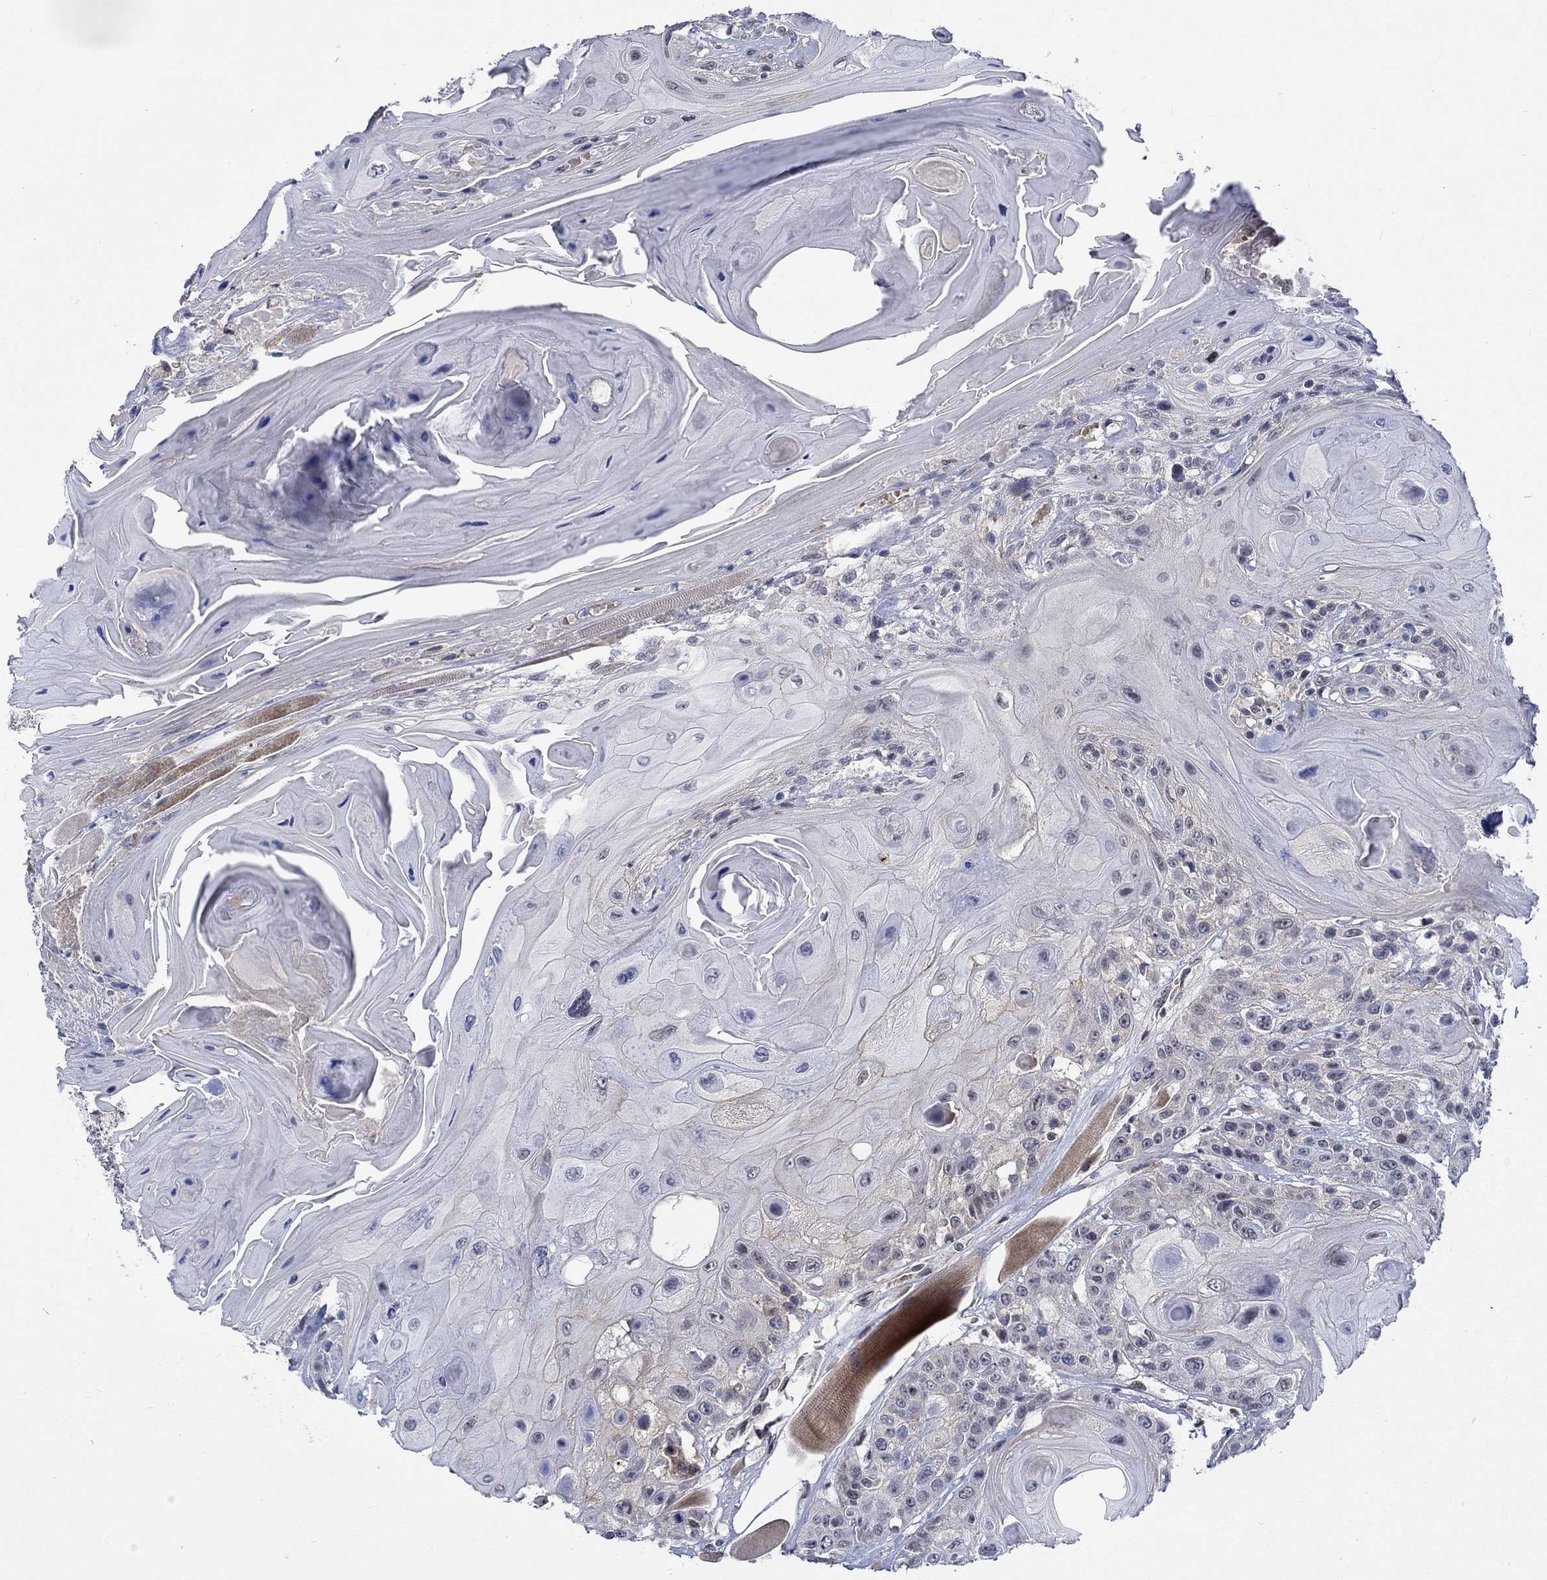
{"staining": {"intensity": "weak", "quantity": "<25%", "location": "cytoplasmic/membranous"}, "tissue": "head and neck cancer", "cell_type": "Tumor cells", "image_type": "cancer", "snomed": [{"axis": "morphology", "description": "Squamous cell carcinoma, NOS"}, {"axis": "topography", "description": "Head-Neck"}], "caption": "DAB (3,3'-diaminobenzidine) immunohistochemical staining of human squamous cell carcinoma (head and neck) demonstrates no significant staining in tumor cells. The staining was performed using DAB (3,3'-diaminobenzidine) to visualize the protein expression in brown, while the nuclei were stained in blue with hematoxylin (Magnification: 20x).", "gene": "WASF1", "patient": {"sex": "female", "age": 59}}